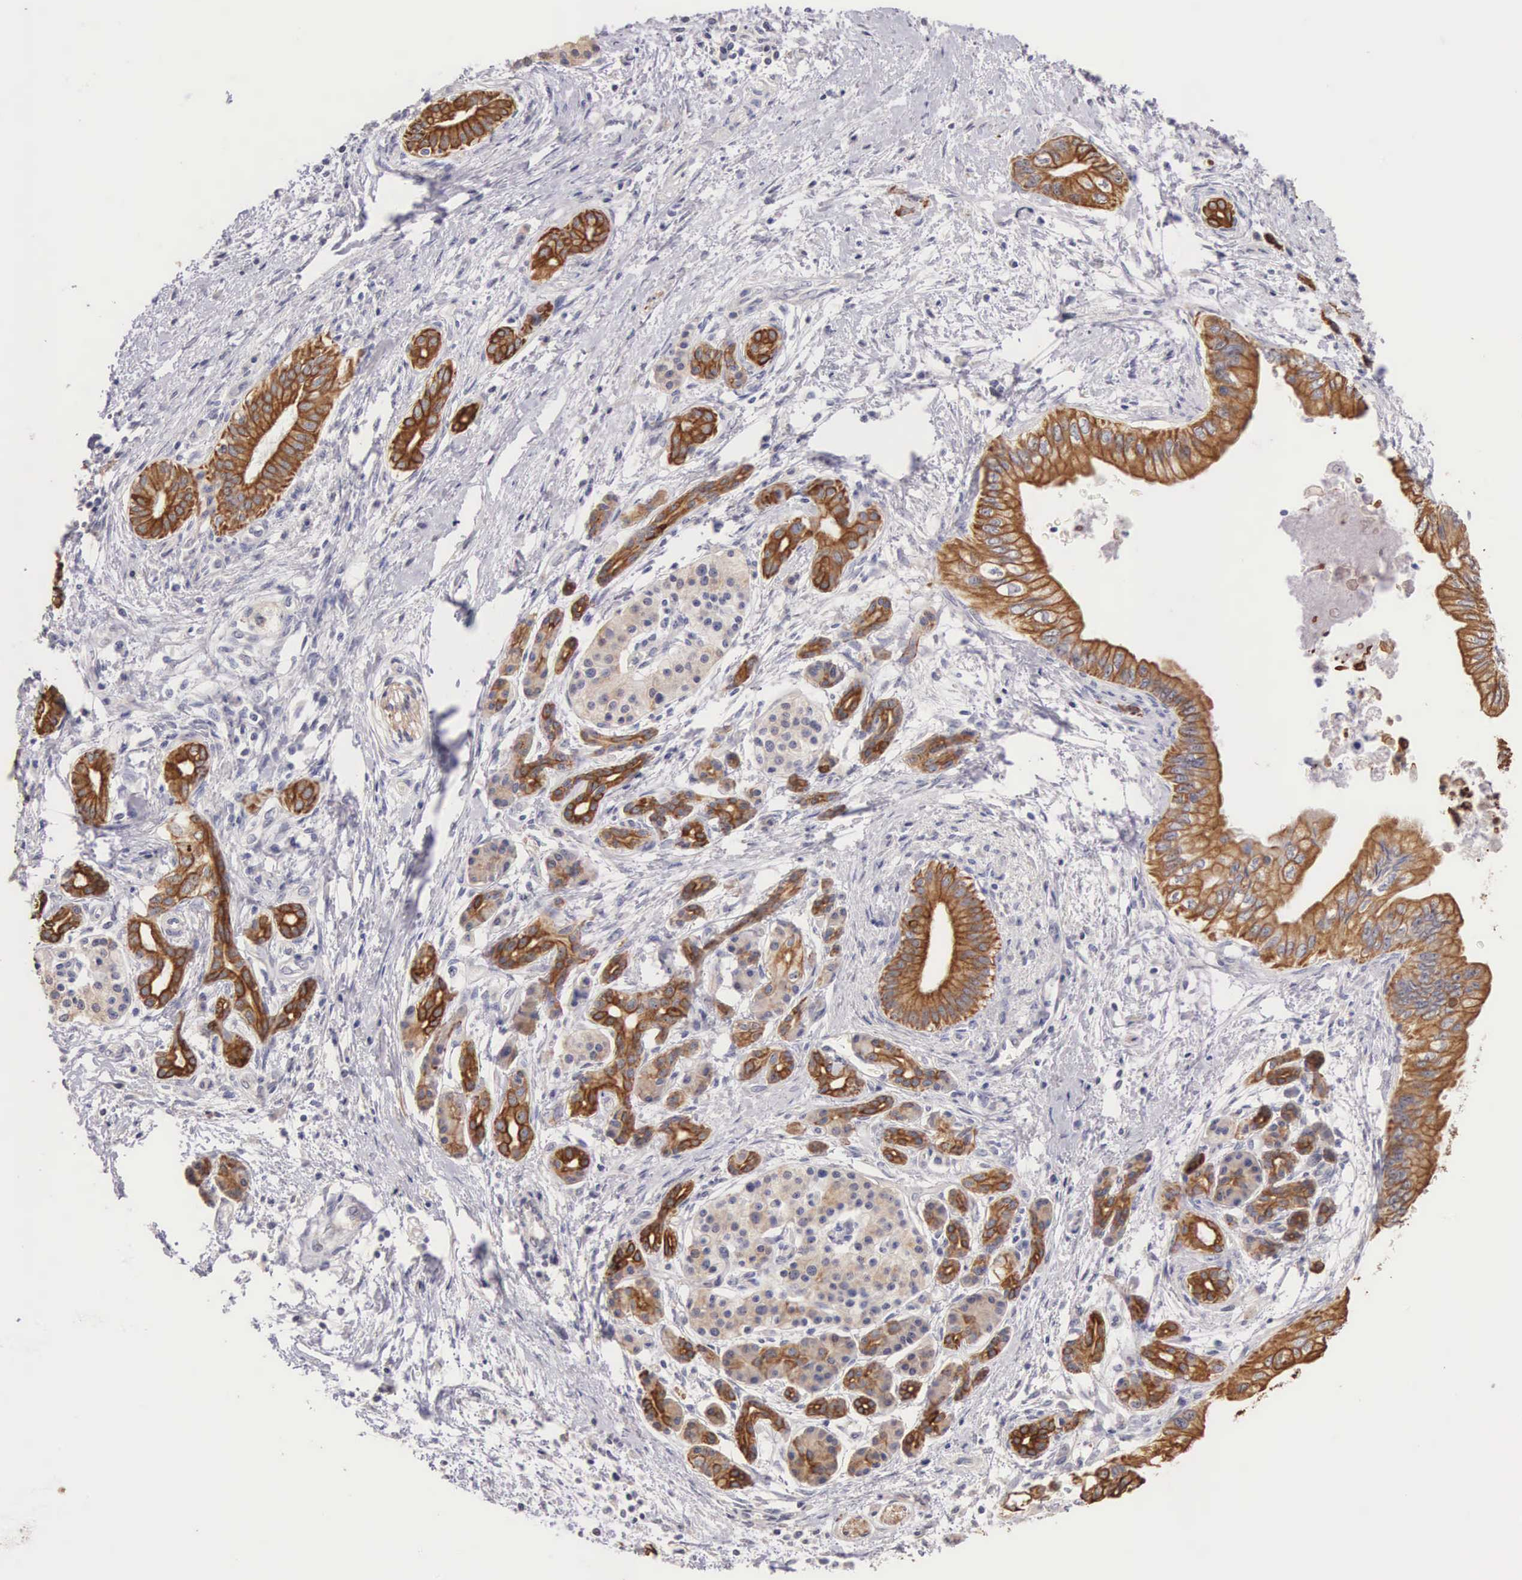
{"staining": {"intensity": "strong", "quantity": "25%-75%", "location": "cytoplasmic/membranous"}, "tissue": "pancreatic cancer", "cell_type": "Tumor cells", "image_type": "cancer", "snomed": [{"axis": "morphology", "description": "Adenocarcinoma, NOS"}, {"axis": "topography", "description": "Pancreas"}], "caption": "A micrograph of human pancreatic cancer (adenocarcinoma) stained for a protein reveals strong cytoplasmic/membranous brown staining in tumor cells. (DAB IHC, brown staining for protein, blue staining for nuclei).", "gene": "PIR", "patient": {"sex": "female", "age": 66}}